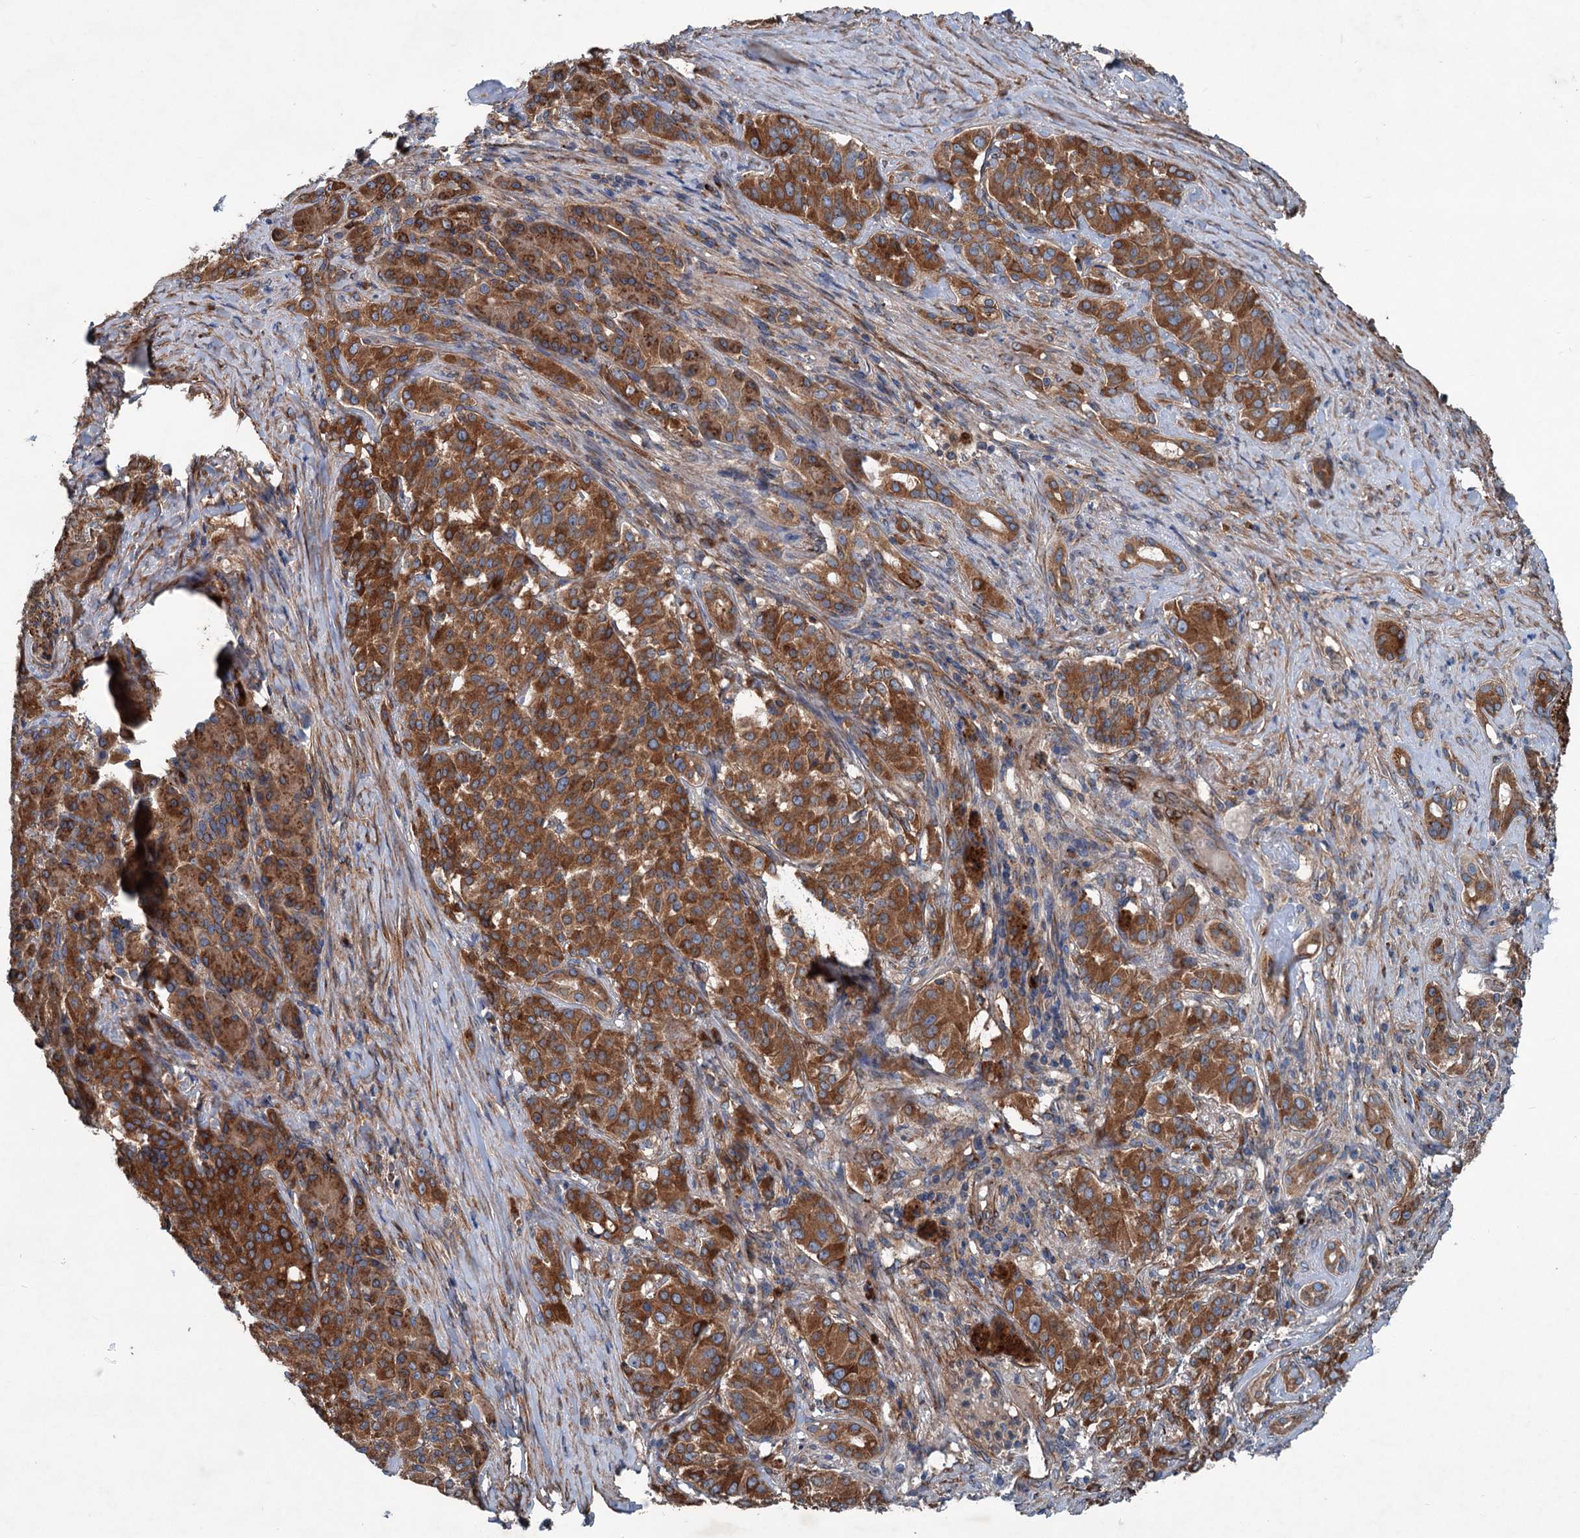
{"staining": {"intensity": "strong", "quantity": ">75%", "location": "cytoplasmic/membranous"}, "tissue": "pancreatic cancer", "cell_type": "Tumor cells", "image_type": "cancer", "snomed": [{"axis": "morphology", "description": "Adenocarcinoma, NOS"}, {"axis": "topography", "description": "Pancreas"}], "caption": "Human pancreatic cancer (adenocarcinoma) stained with a brown dye demonstrates strong cytoplasmic/membranous positive staining in approximately >75% of tumor cells.", "gene": "CALCOCO1", "patient": {"sex": "female", "age": 74}}